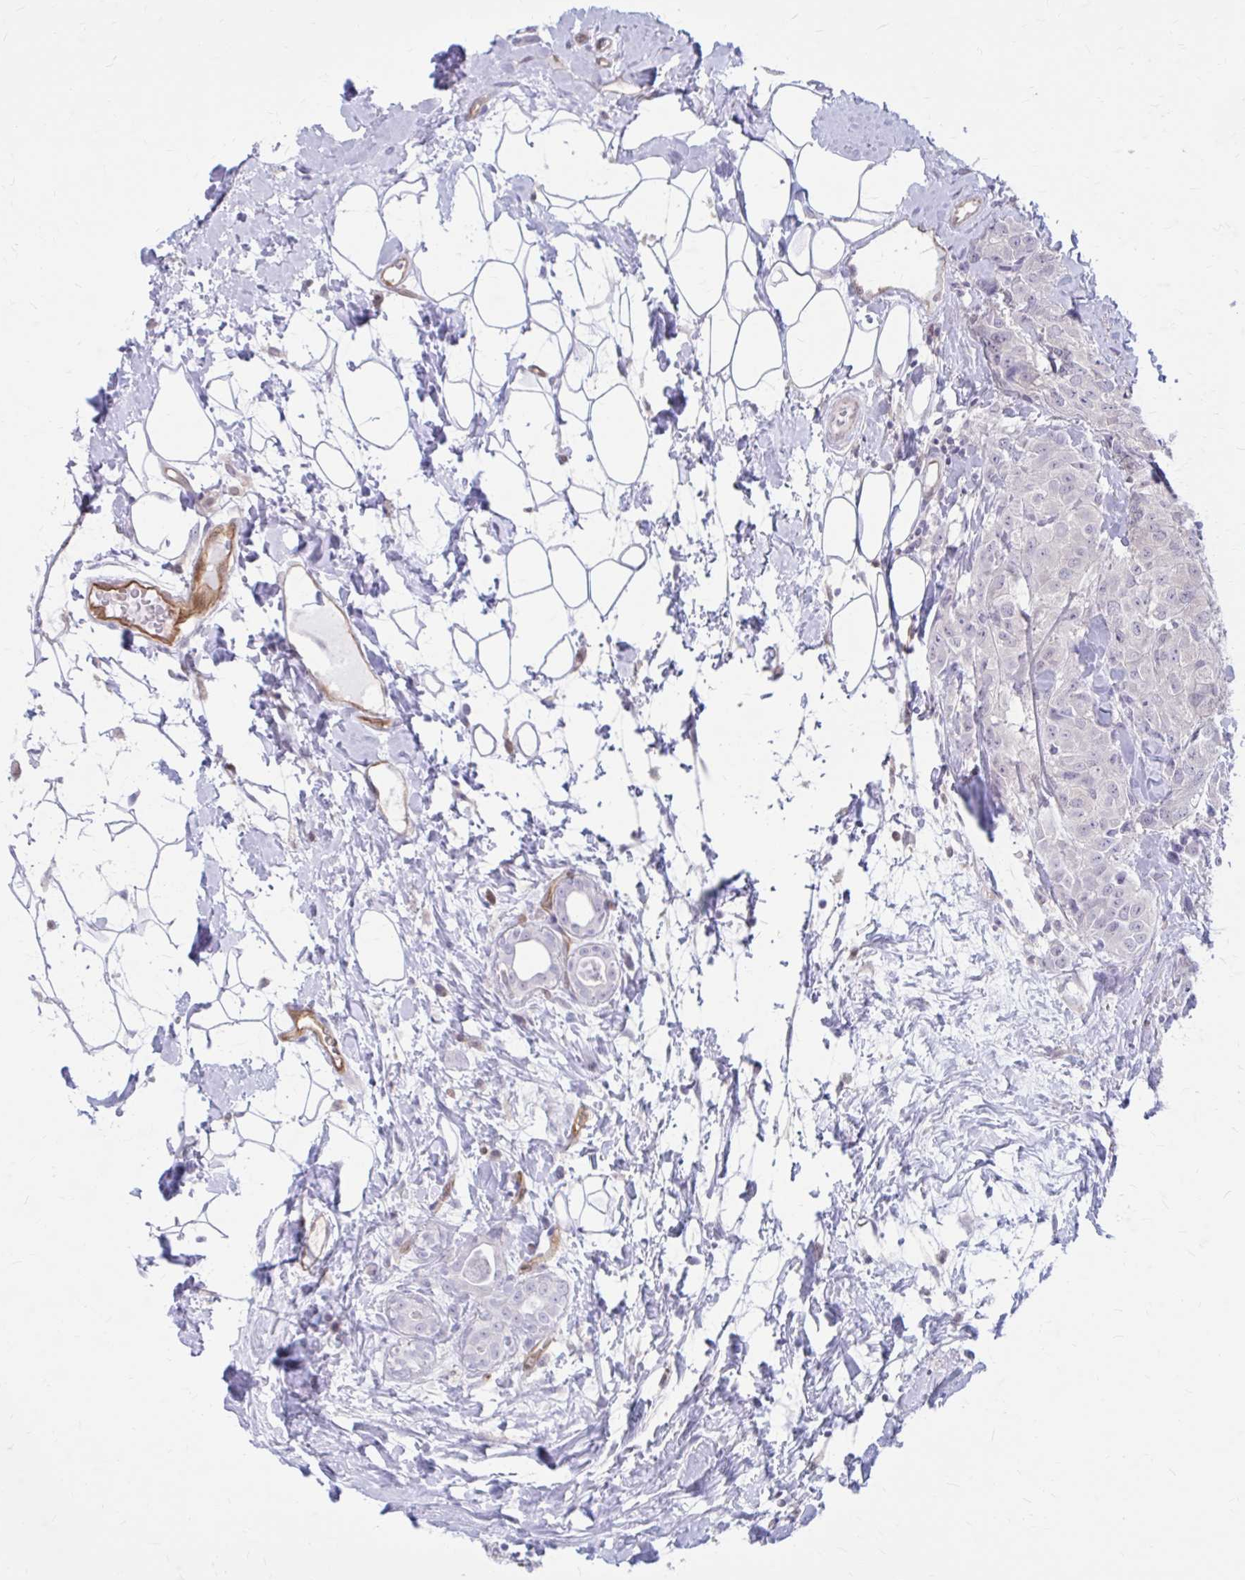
{"staining": {"intensity": "negative", "quantity": "none", "location": "none"}, "tissue": "breast cancer", "cell_type": "Tumor cells", "image_type": "cancer", "snomed": [{"axis": "morphology", "description": "Duct carcinoma"}, {"axis": "topography", "description": "Breast"}], "caption": "Human breast cancer stained for a protein using IHC displays no positivity in tumor cells.", "gene": "CLIC2", "patient": {"sex": "female", "age": 43}}